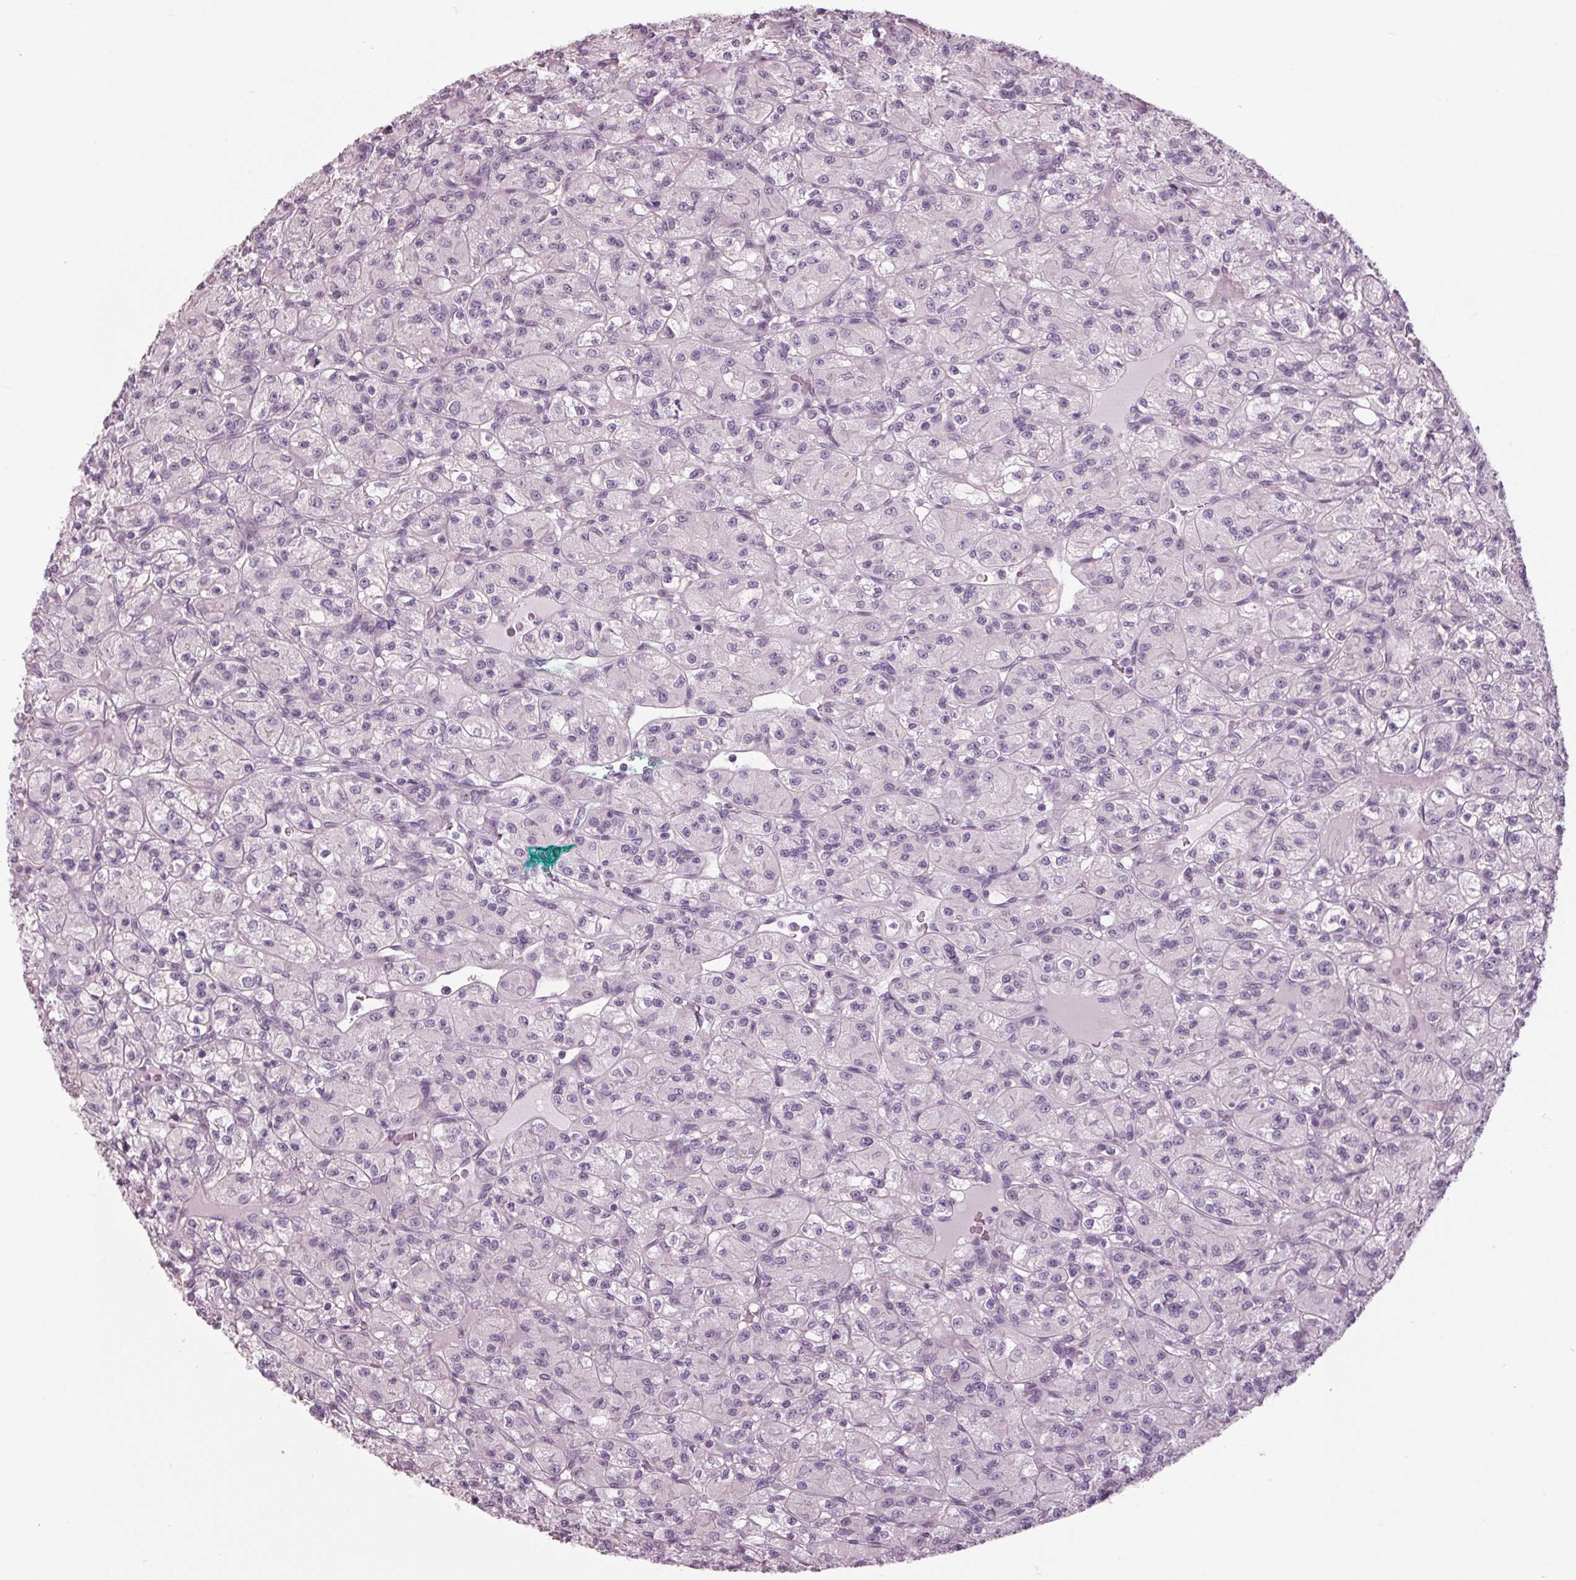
{"staining": {"intensity": "negative", "quantity": "none", "location": "none"}, "tissue": "renal cancer", "cell_type": "Tumor cells", "image_type": "cancer", "snomed": [{"axis": "morphology", "description": "Adenocarcinoma, NOS"}, {"axis": "topography", "description": "Kidney"}], "caption": "Renal cancer (adenocarcinoma) was stained to show a protein in brown. There is no significant staining in tumor cells.", "gene": "TNNC2", "patient": {"sex": "female", "age": 70}}